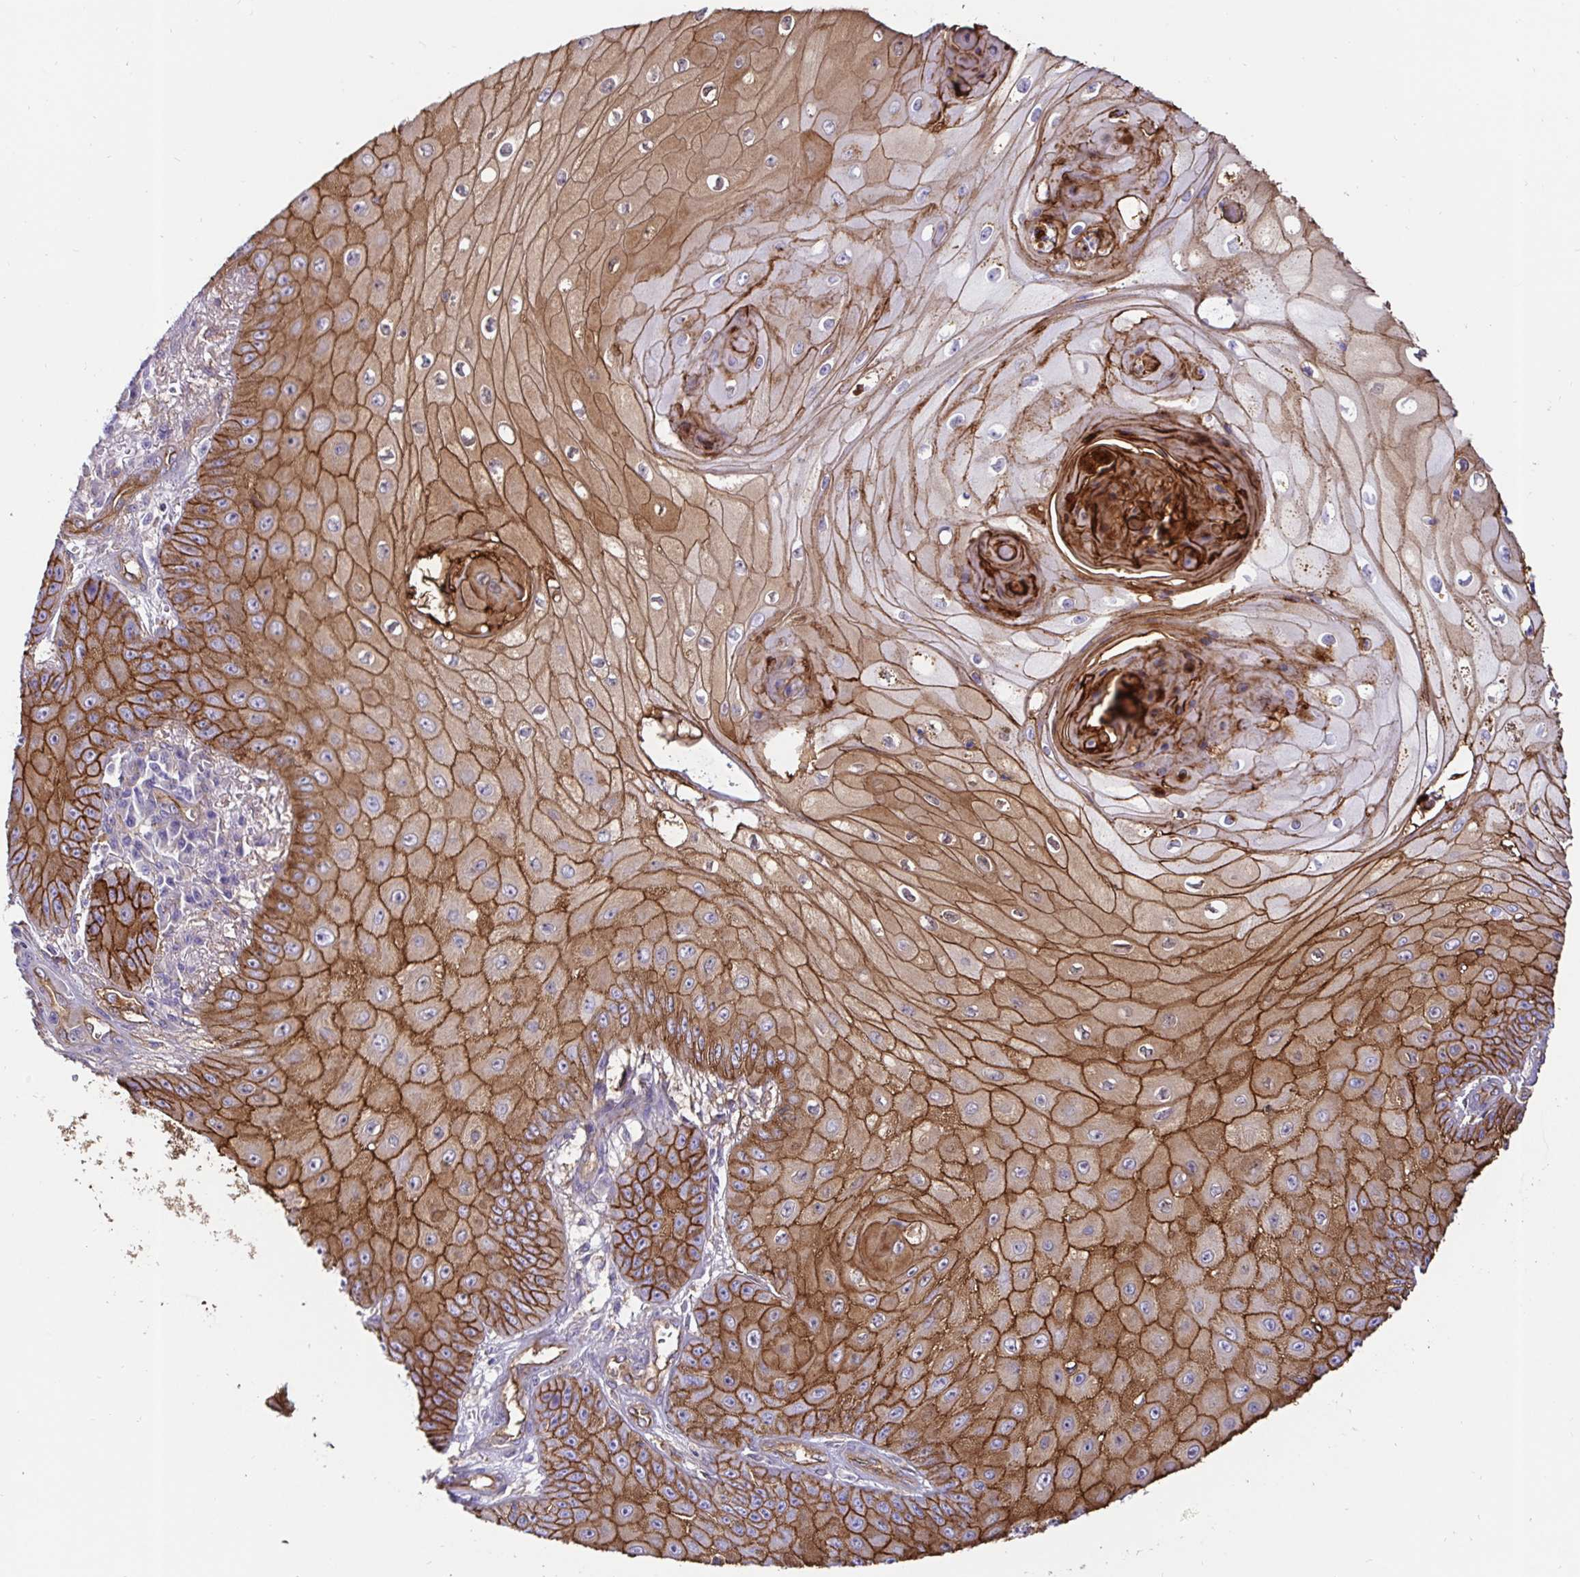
{"staining": {"intensity": "strong", "quantity": ">75%", "location": "cytoplasmic/membranous"}, "tissue": "skin cancer", "cell_type": "Tumor cells", "image_type": "cancer", "snomed": [{"axis": "morphology", "description": "Squamous cell carcinoma, NOS"}, {"axis": "topography", "description": "Skin"}], "caption": "DAB (3,3'-diaminobenzidine) immunohistochemical staining of human skin squamous cell carcinoma reveals strong cytoplasmic/membranous protein expression in about >75% of tumor cells. (DAB (3,3'-diaminobenzidine) IHC with brightfield microscopy, high magnification).", "gene": "ANXA2", "patient": {"sex": "male", "age": 70}}